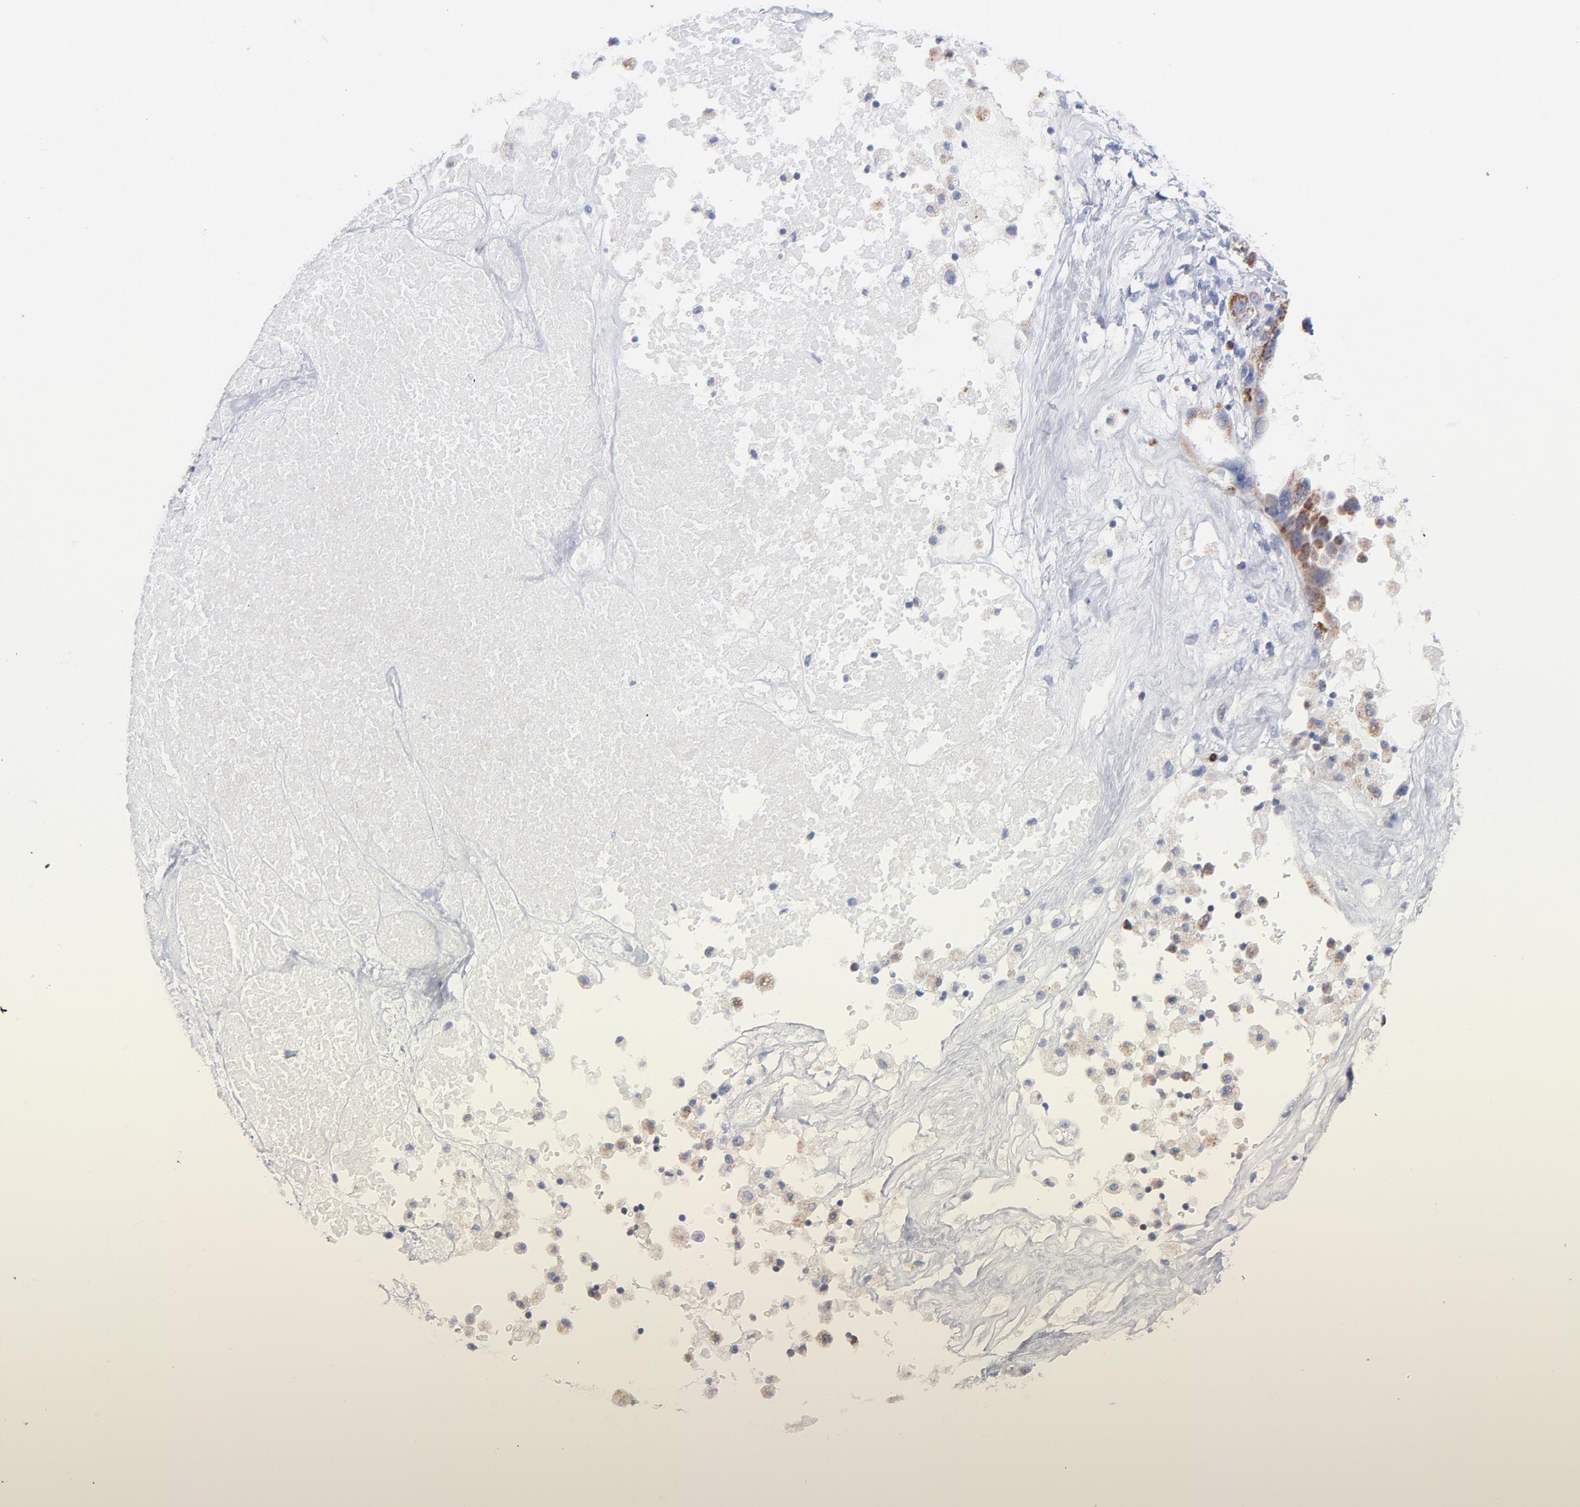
{"staining": {"intensity": "moderate", "quantity": "25%-75%", "location": "cytoplasmic/membranous"}, "tissue": "ovarian cancer", "cell_type": "Tumor cells", "image_type": "cancer", "snomed": [{"axis": "morphology", "description": "Cystadenocarcinoma, serous, NOS"}, {"axis": "topography", "description": "Ovary"}], "caption": "Protein analysis of ovarian cancer tissue displays moderate cytoplasmic/membranous staining in approximately 25%-75% of tumor cells. Nuclei are stained in blue.", "gene": "CHCHD10", "patient": {"sex": "female", "age": 66}}